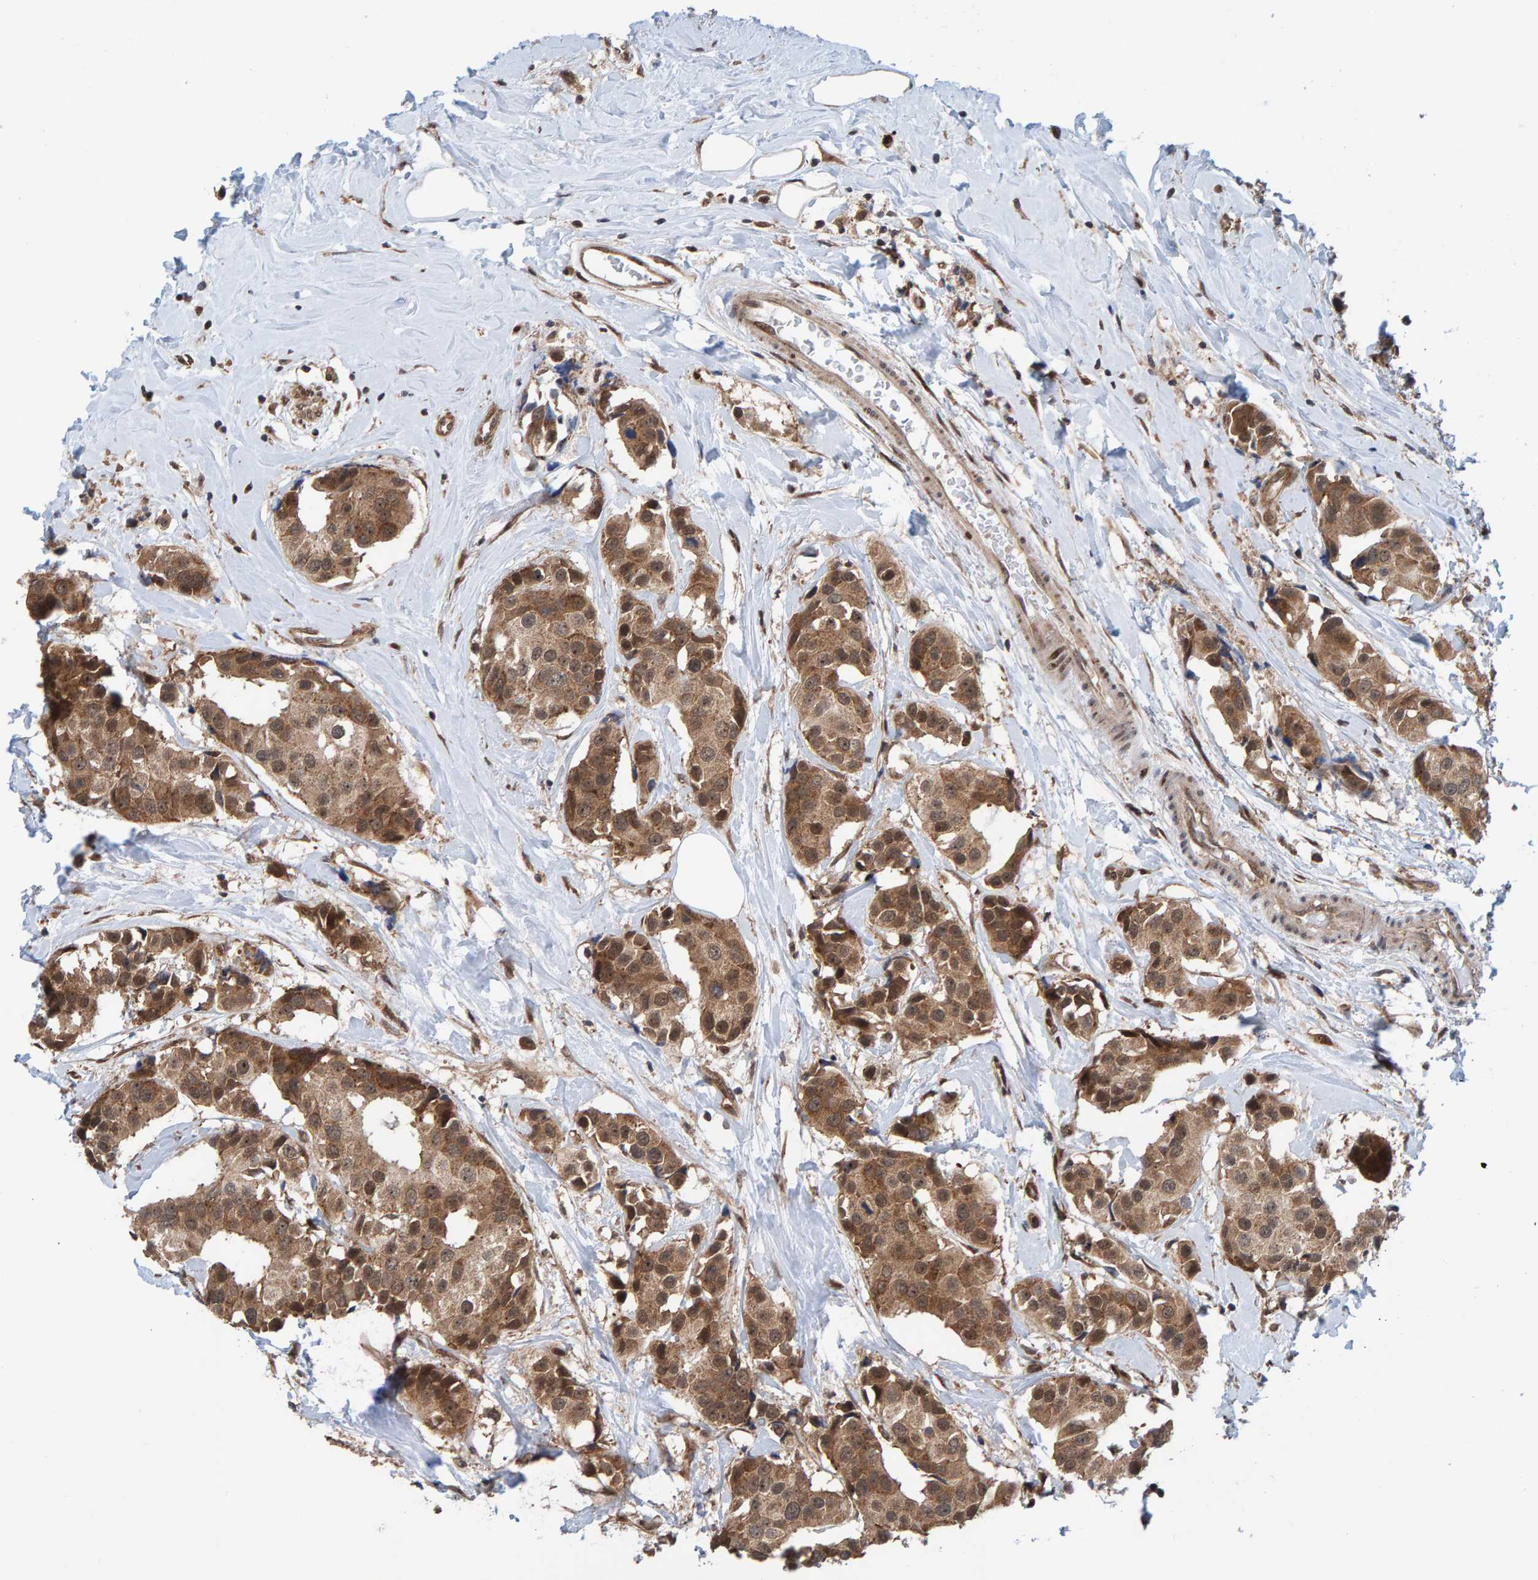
{"staining": {"intensity": "moderate", "quantity": ">75%", "location": "cytoplasmic/membranous,nuclear"}, "tissue": "breast cancer", "cell_type": "Tumor cells", "image_type": "cancer", "snomed": [{"axis": "morphology", "description": "Normal tissue, NOS"}, {"axis": "morphology", "description": "Duct carcinoma"}, {"axis": "topography", "description": "Breast"}], "caption": "Intraductal carcinoma (breast) stained for a protein reveals moderate cytoplasmic/membranous and nuclear positivity in tumor cells.", "gene": "ZNF366", "patient": {"sex": "female", "age": 39}}